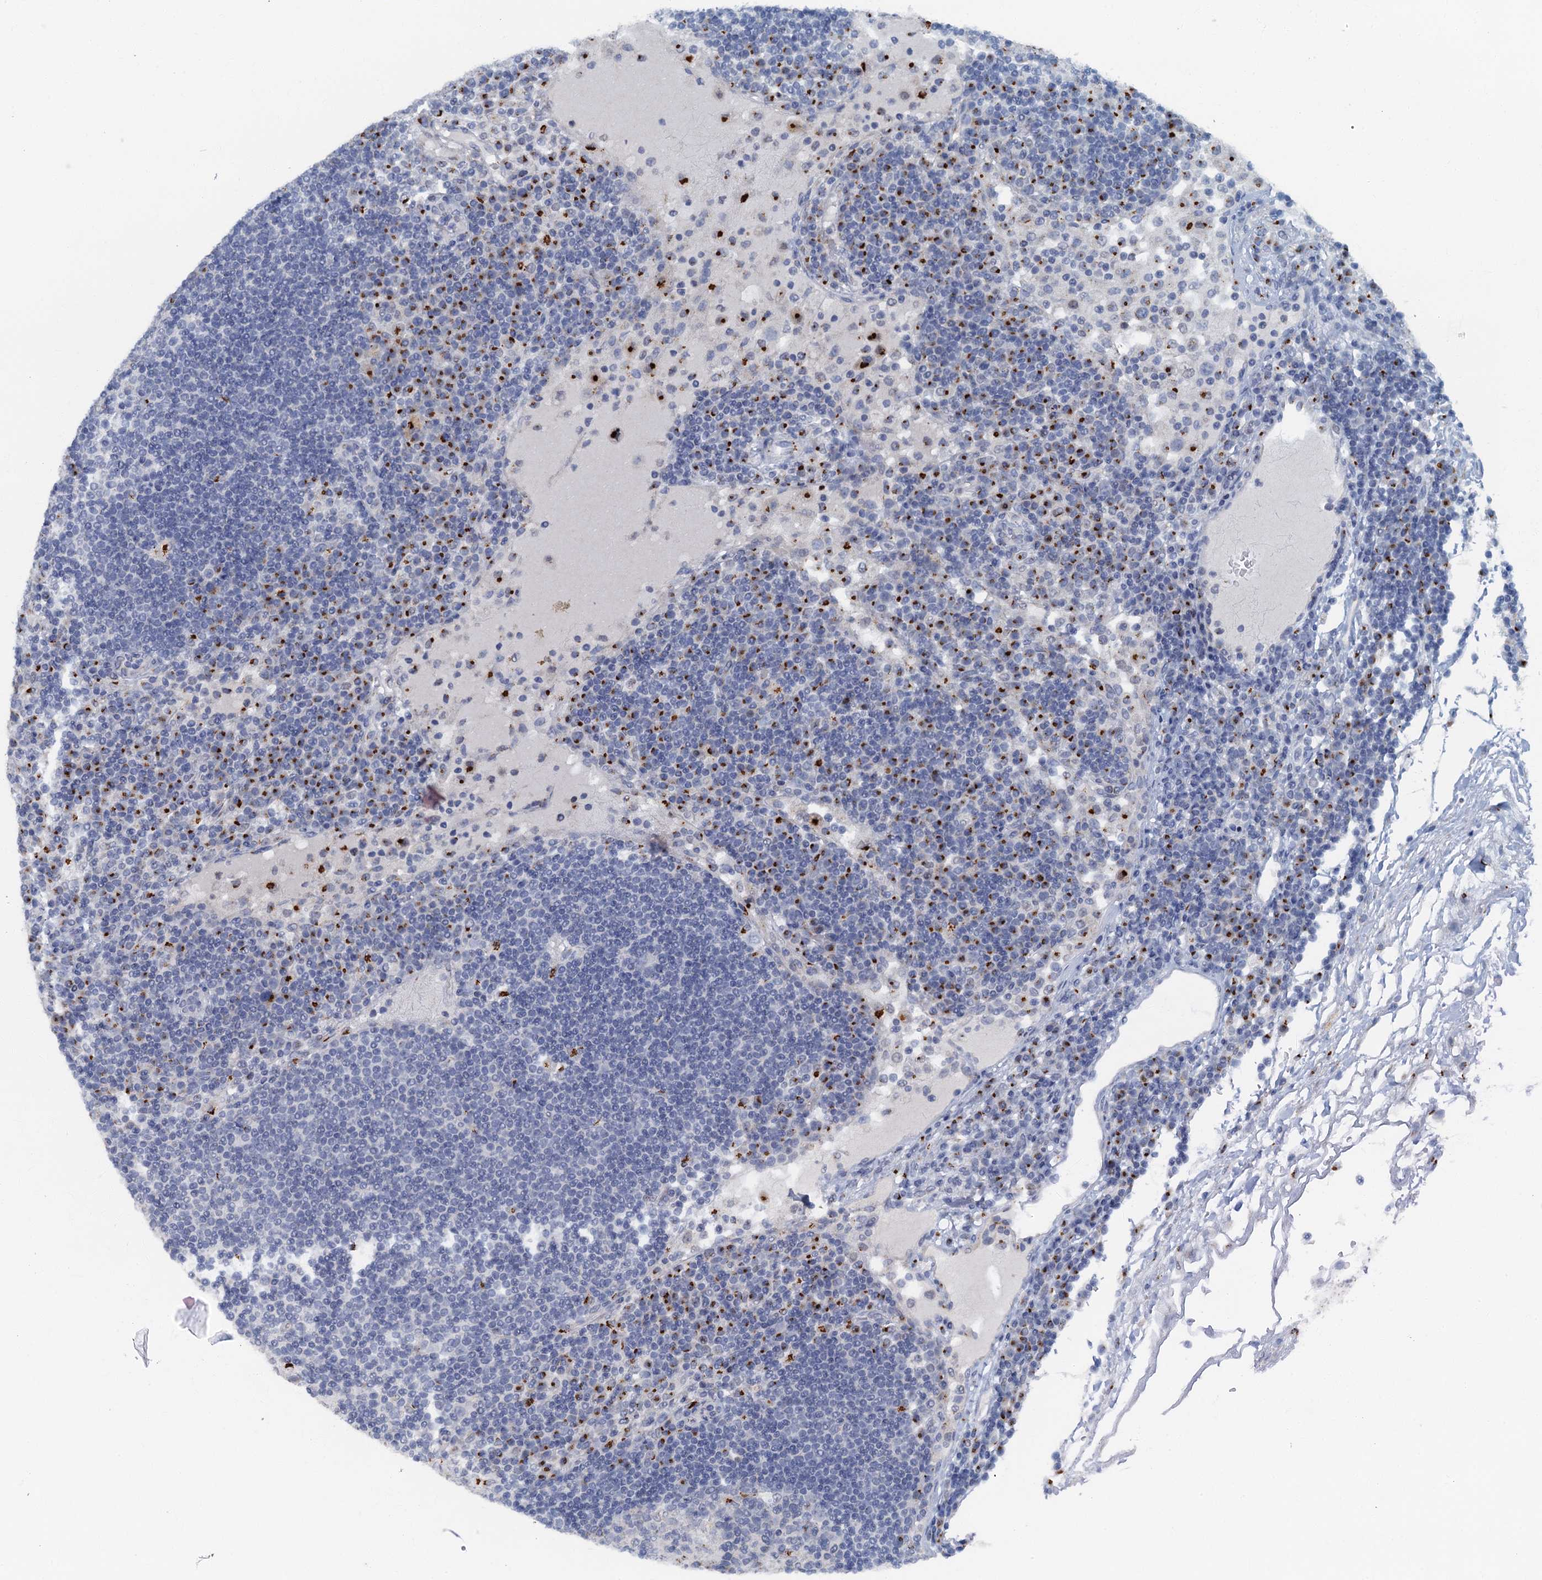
{"staining": {"intensity": "negative", "quantity": "none", "location": "none"}, "tissue": "lymph node", "cell_type": "Germinal center cells", "image_type": "normal", "snomed": [{"axis": "morphology", "description": "Normal tissue, NOS"}, {"axis": "topography", "description": "Lymph node"}], "caption": "Immunohistochemistry histopathology image of unremarkable human lymph node stained for a protein (brown), which reveals no staining in germinal center cells. (DAB immunohistochemistry with hematoxylin counter stain).", "gene": "LYPD3", "patient": {"sex": "female", "age": 53}}